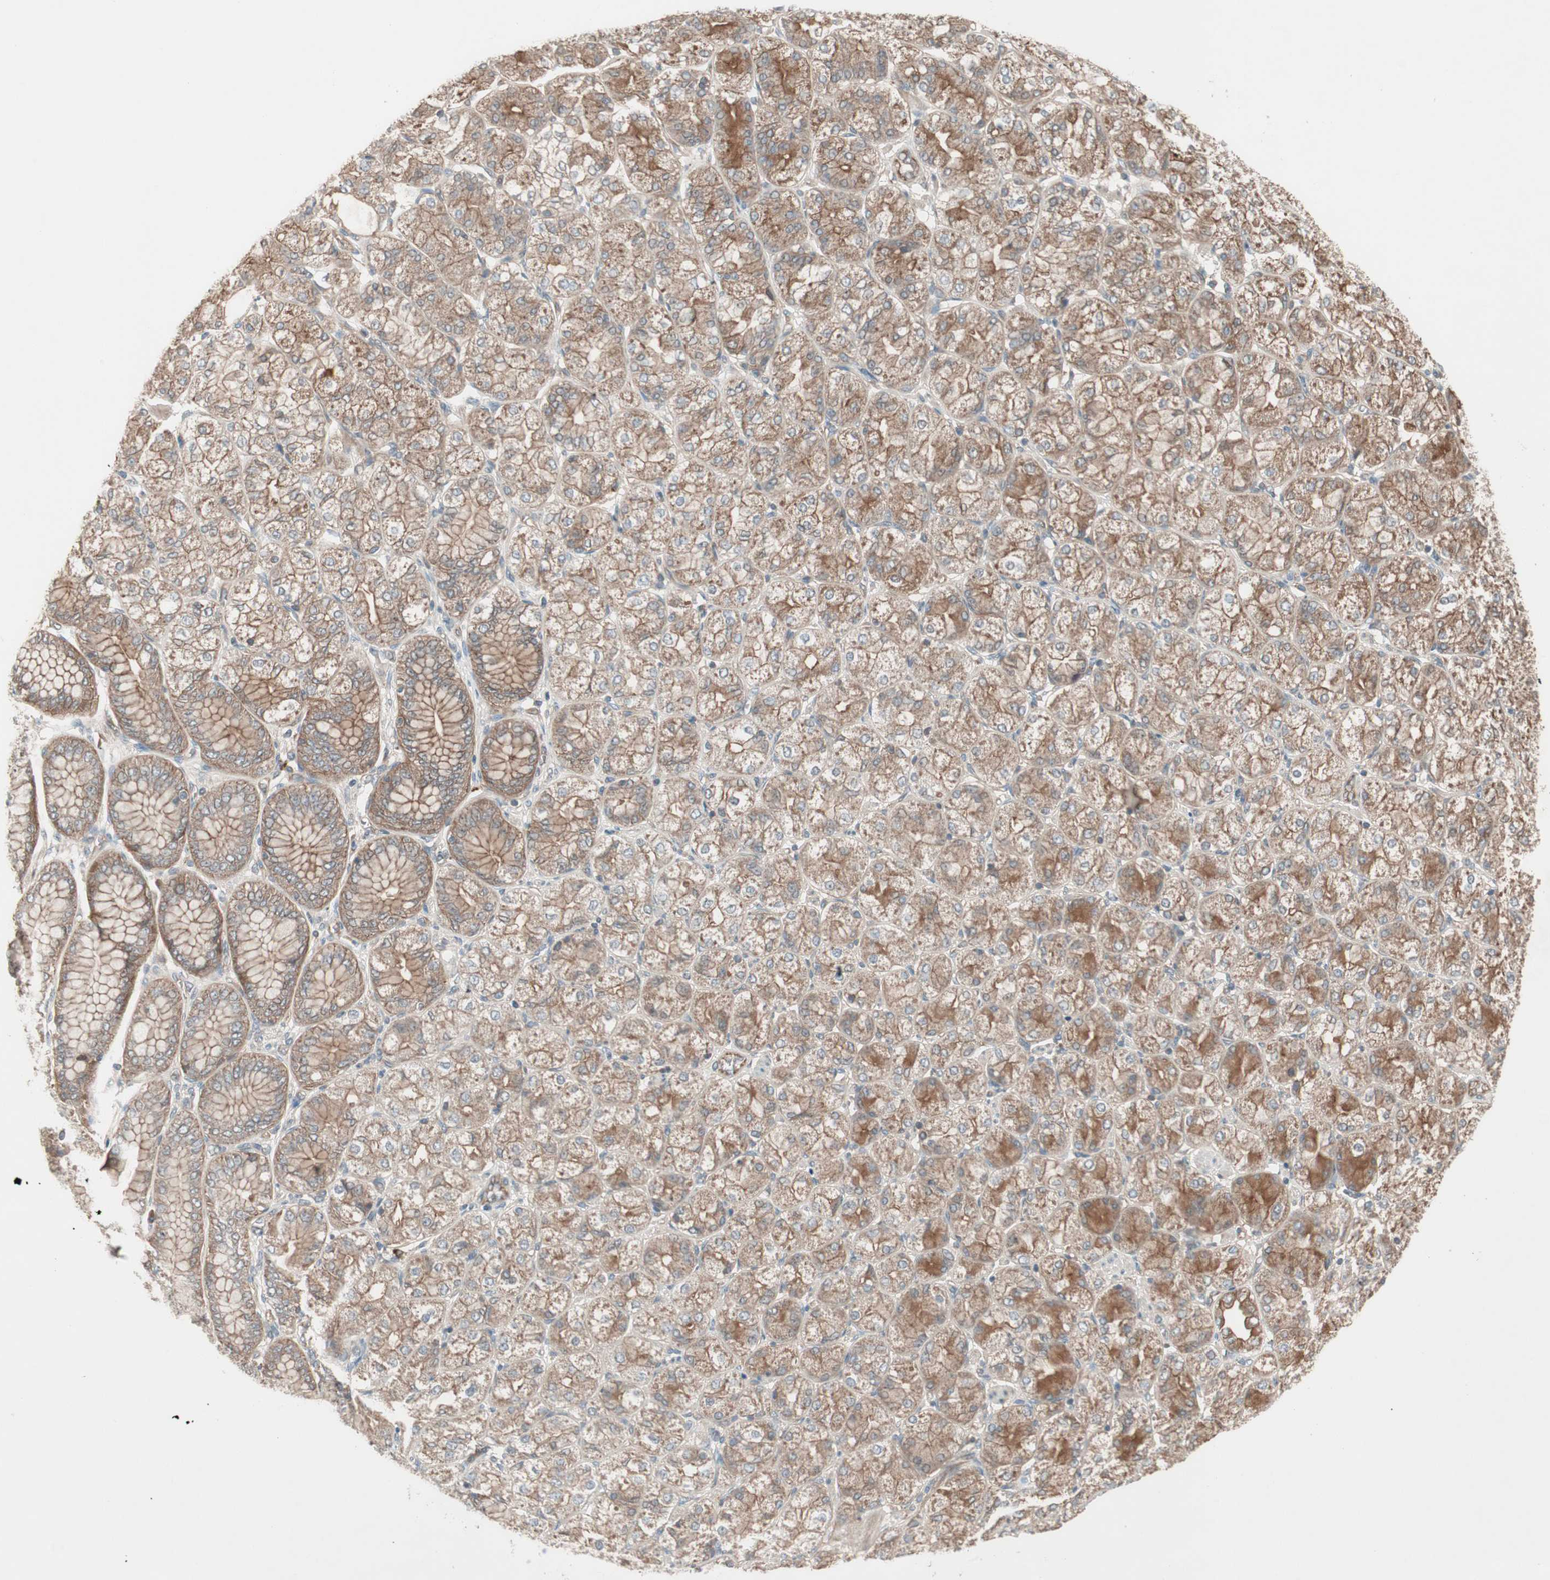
{"staining": {"intensity": "moderate", "quantity": ">75%", "location": "cytoplasmic/membranous"}, "tissue": "stomach cancer", "cell_type": "Tumor cells", "image_type": "cancer", "snomed": [{"axis": "morphology", "description": "Normal tissue, NOS"}, {"axis": "morphology", "description": "Adenocarcinoma, NOS"}, {"axis": "morphology", "description": "Adenocarcinoma, High grade"}, {"axis": "topography", "description": "Stomach, upper"}, {"axis": "topography", "description": "Stomach"}], "caption": "Adenocarcinoma (stomach) tissue demonstrates moderate cytoplasmic/membranous positivity in approximately >75% of tumor cells", "gene": "TFPI", "patient": {"sex": "female", "age": 65}}